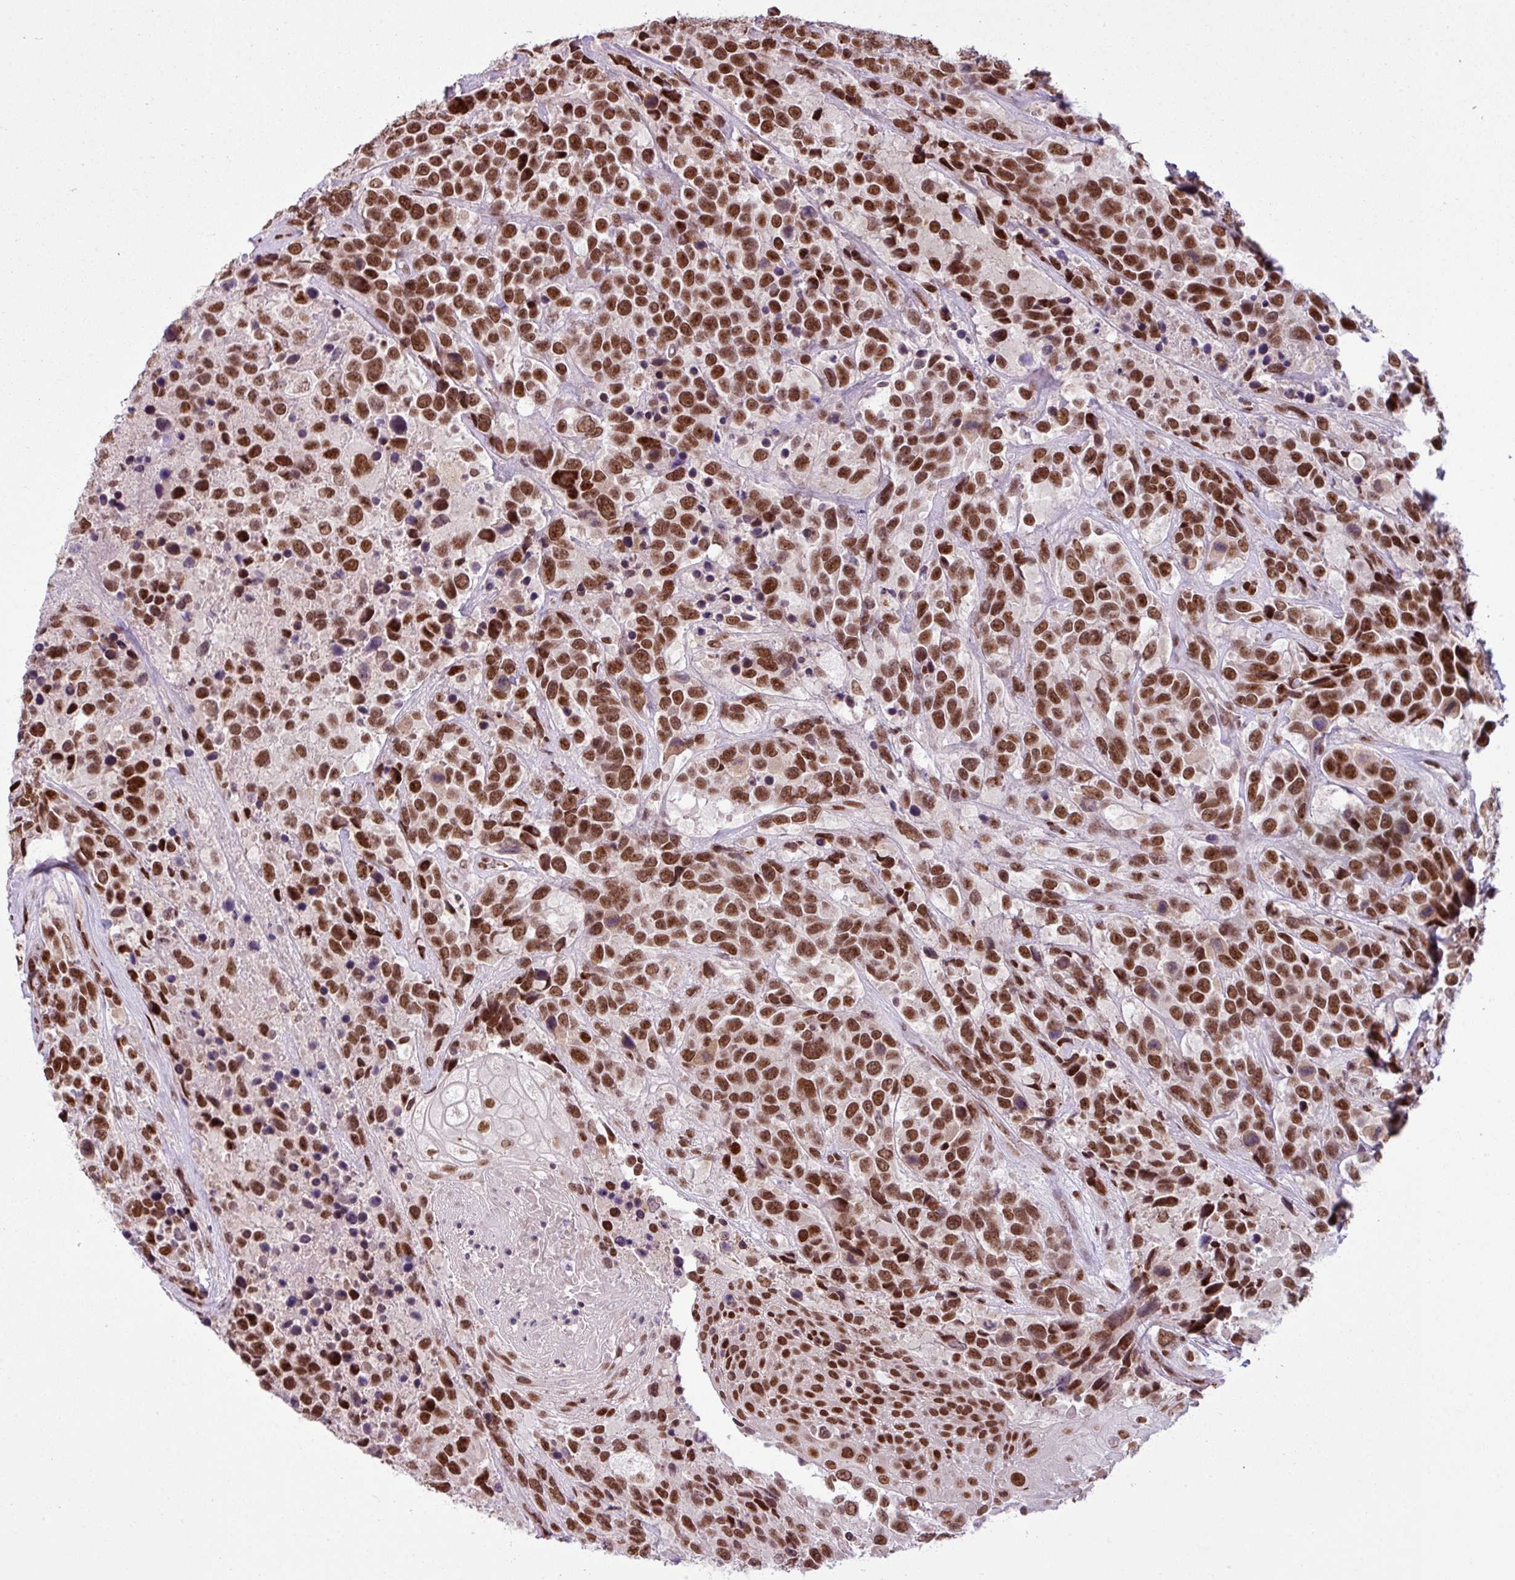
{"staining": {"intensity": "strong", "quantity": ">75%", "location": "nuclear"}, "tissue": "urothelial cancer", "cell_type": "Tumor cells", "image_type": "cancer", "snomed": [{"axis": "morphology", "description": "Urothelial carcinoma, High grade"}, {"axis": "topography", "description": "Urinary bladder"}], "caption": "A brown stain labels strong nuclear expression of a protein in urothelial carcinoma (high-grade) tumor cells. The protein is shown in brown color, while the nuclei are stained blue.", "gene": "PRDM5", "patient": {"sex": "female", "age": 70}}